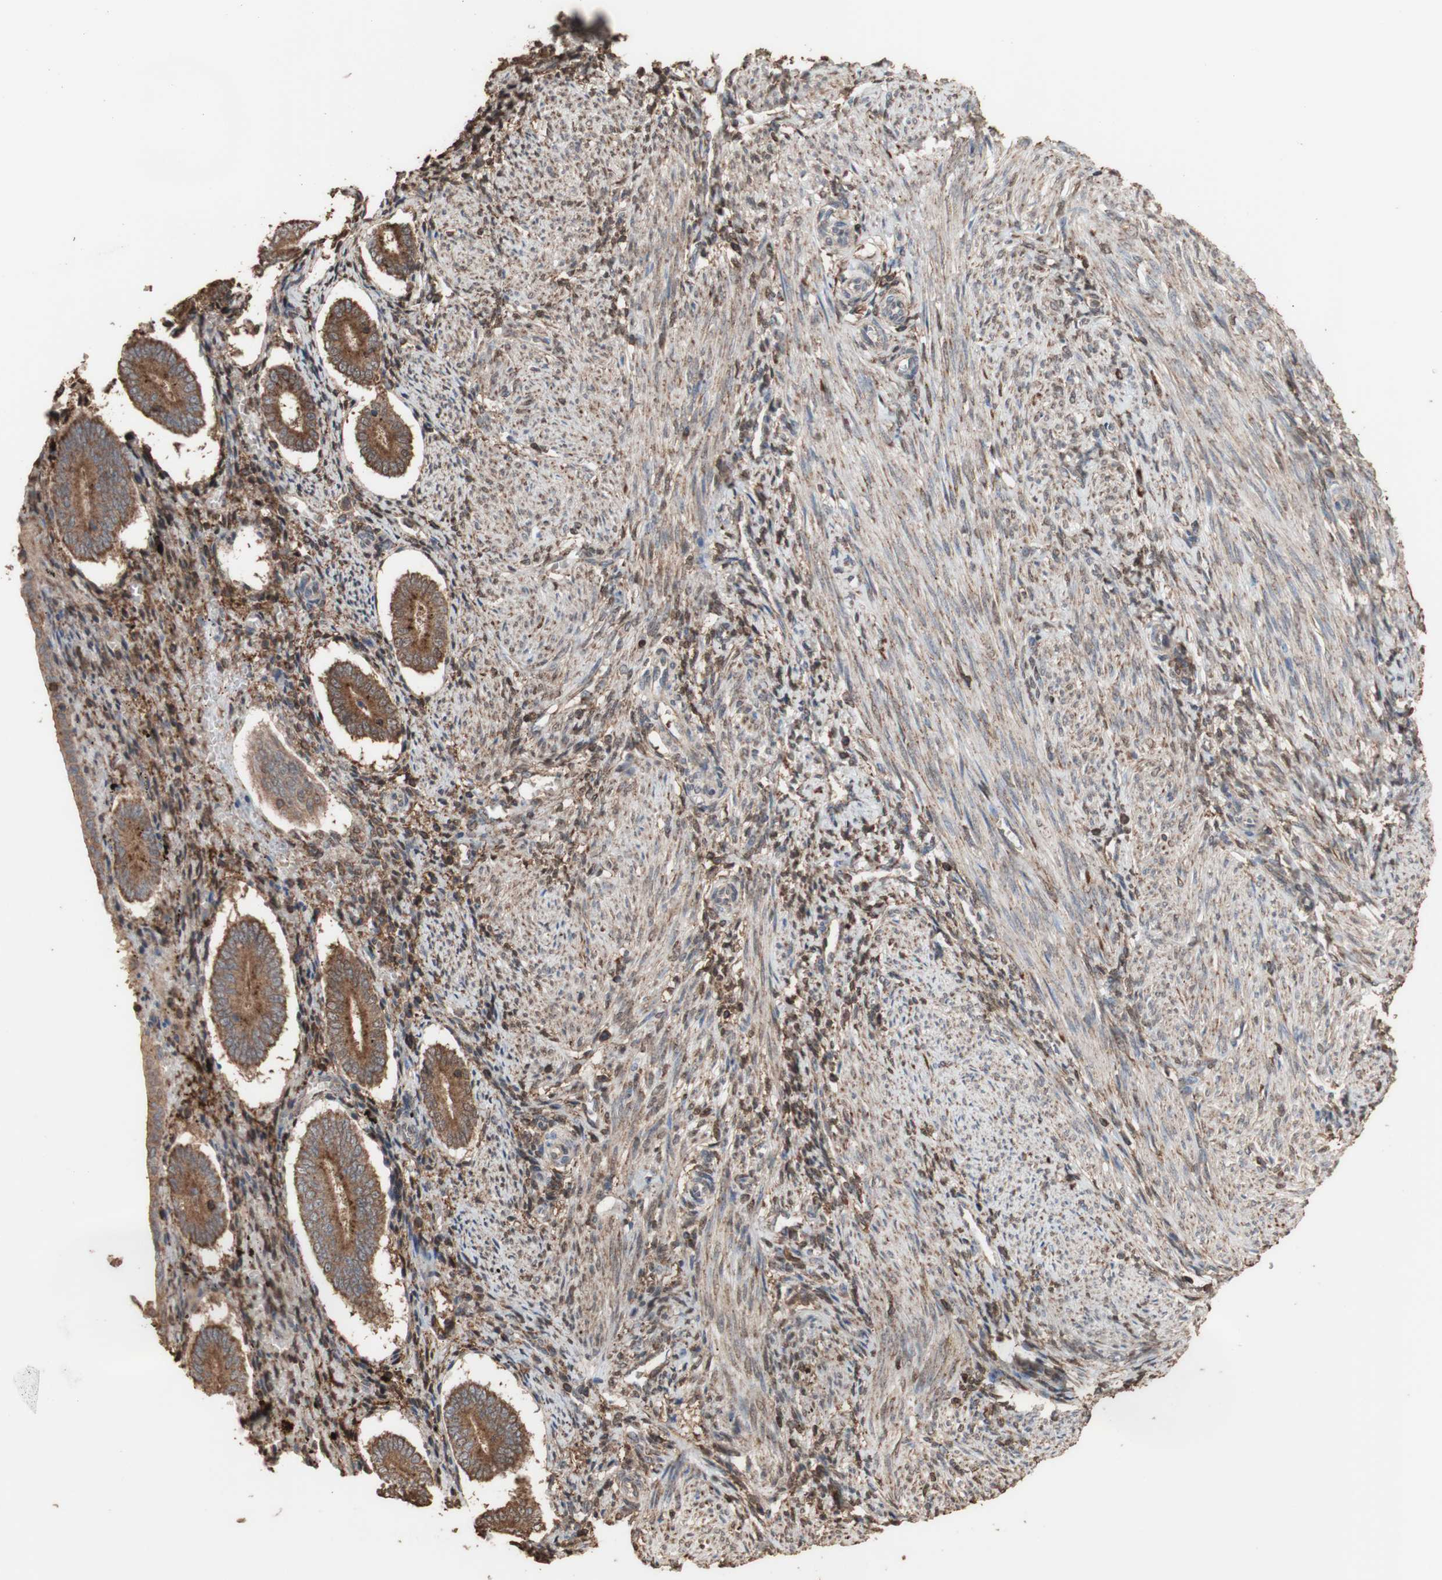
{"staining": {"intensity": "moderate", "quantity": ">75%", "location": "cytoplasmic/membranous"}, "tissue": "endometrium", "cell_type": "Cells in endometrial stroma", "image_type": "normal", "snomed": [{"axis": "morphology", "description": "Normal tissue, NOS"}, {"axis": "topography", "description": "Endometrium"}], "caption": "This histopathology image reveals immunohistochemistry (IHC) staining of unremarkable endometrium, with medium moderate cytoplasmic/membranous staining in approximately >75% of cells in endometrial stroma.", "gene": "ALDH9A1", "patient": {"sex": "female", "age": 42}}